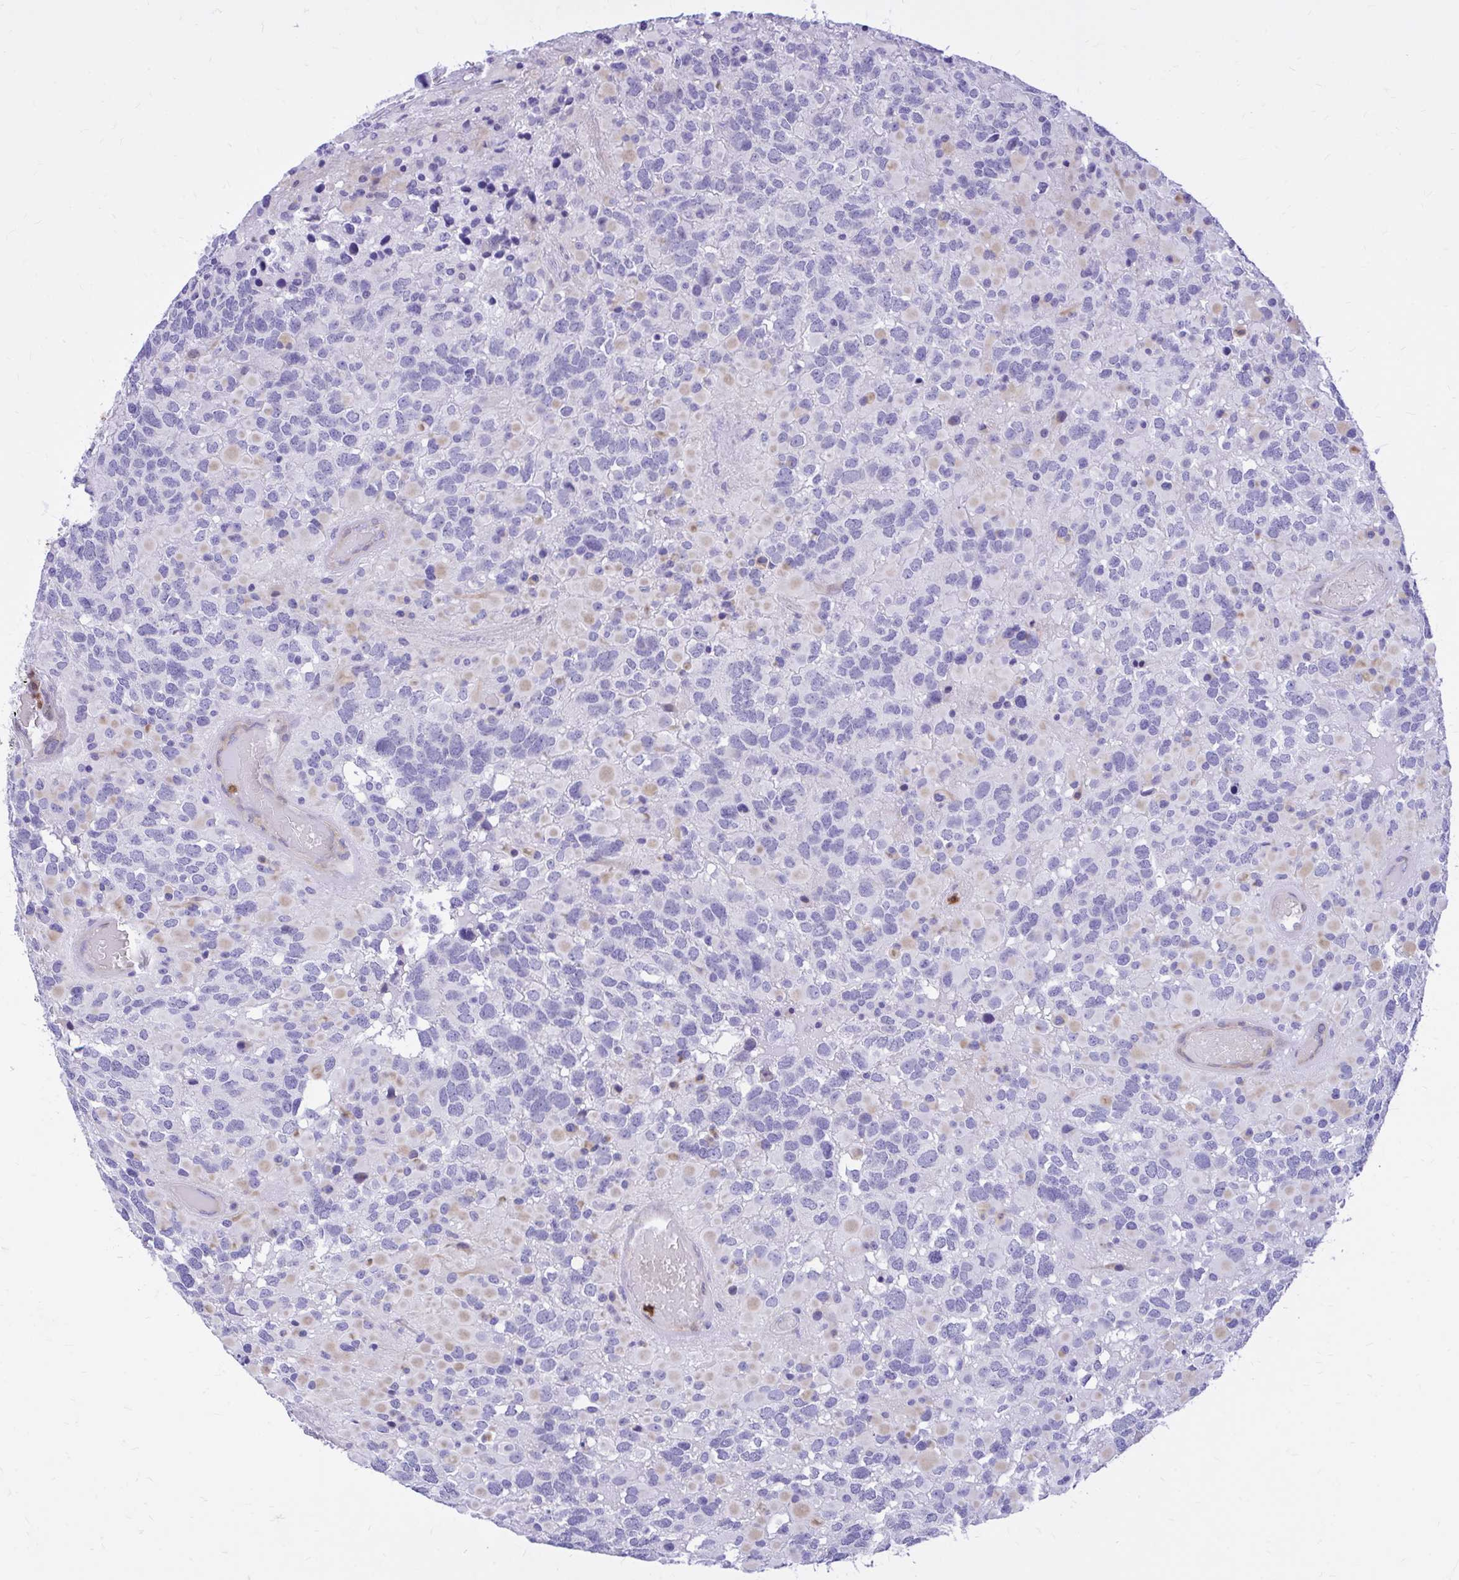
{"staining": {"intensity": "negative", "quantity": "none", "location": "none"}, "tissue": "glioma", "cell_type": "Tumor cells", "image_type": "cancer", "snomed": [{"axis": "morphology", "description": "Glioma, malignant, High grade"}, {"axis": "topography", "description": "Brain"}], "caption": "Immunohistochemistry histopathology image of glioma stained for a protein (brown), which reveals no expression in tumor cells.", "gene": "ADAMTSL1", "patient": {"sex": "female", "age": 40}}